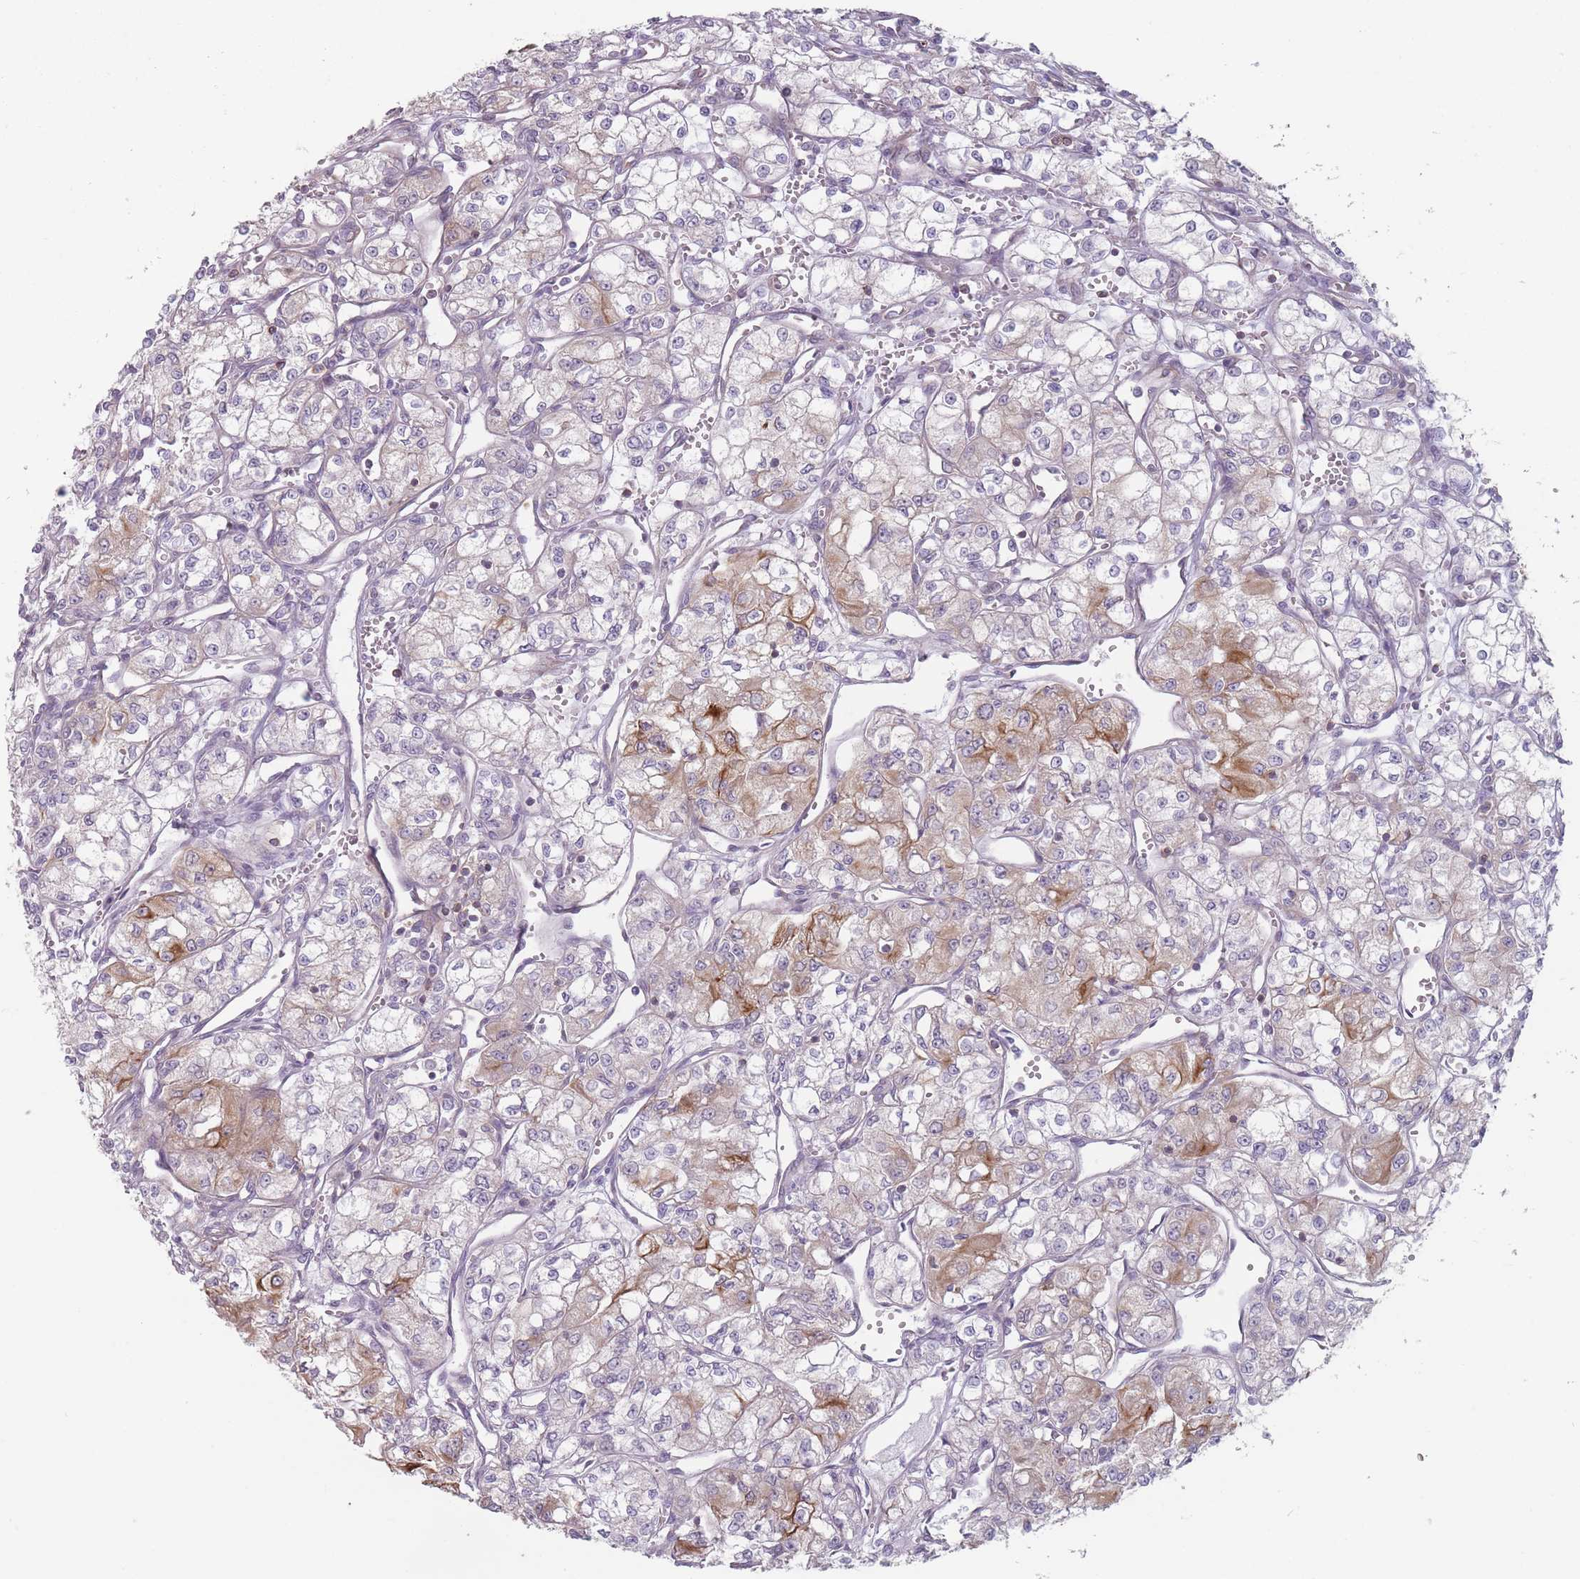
{"staining": {"intensity": "moderate", "quantity": "<25%", "location": "cytoplasmic/membranous"}, "tissue": "renal cancer", "cell_type": "Tumor cells", "image_type": "cancer", "snomed": [{"axis": "morphology", "description": "Adenocarcinoma, NOS"}, {"axis": "topography", "description": "Kidney"}], "caption": "Renal adenocarcinoma was stained to show a protein in brown. There is low levels of moderate cytoplasmic/membranous staining in about <25% of tumor cells. The protein is stained brown, and the nuclei are stained in blue (DAB (3,3'-diaminobenzidine) IHC with brightfield microscopy, high magnification).", "gene": "HSBP1L1", "patient": {"sex": "male", "age": 59}}